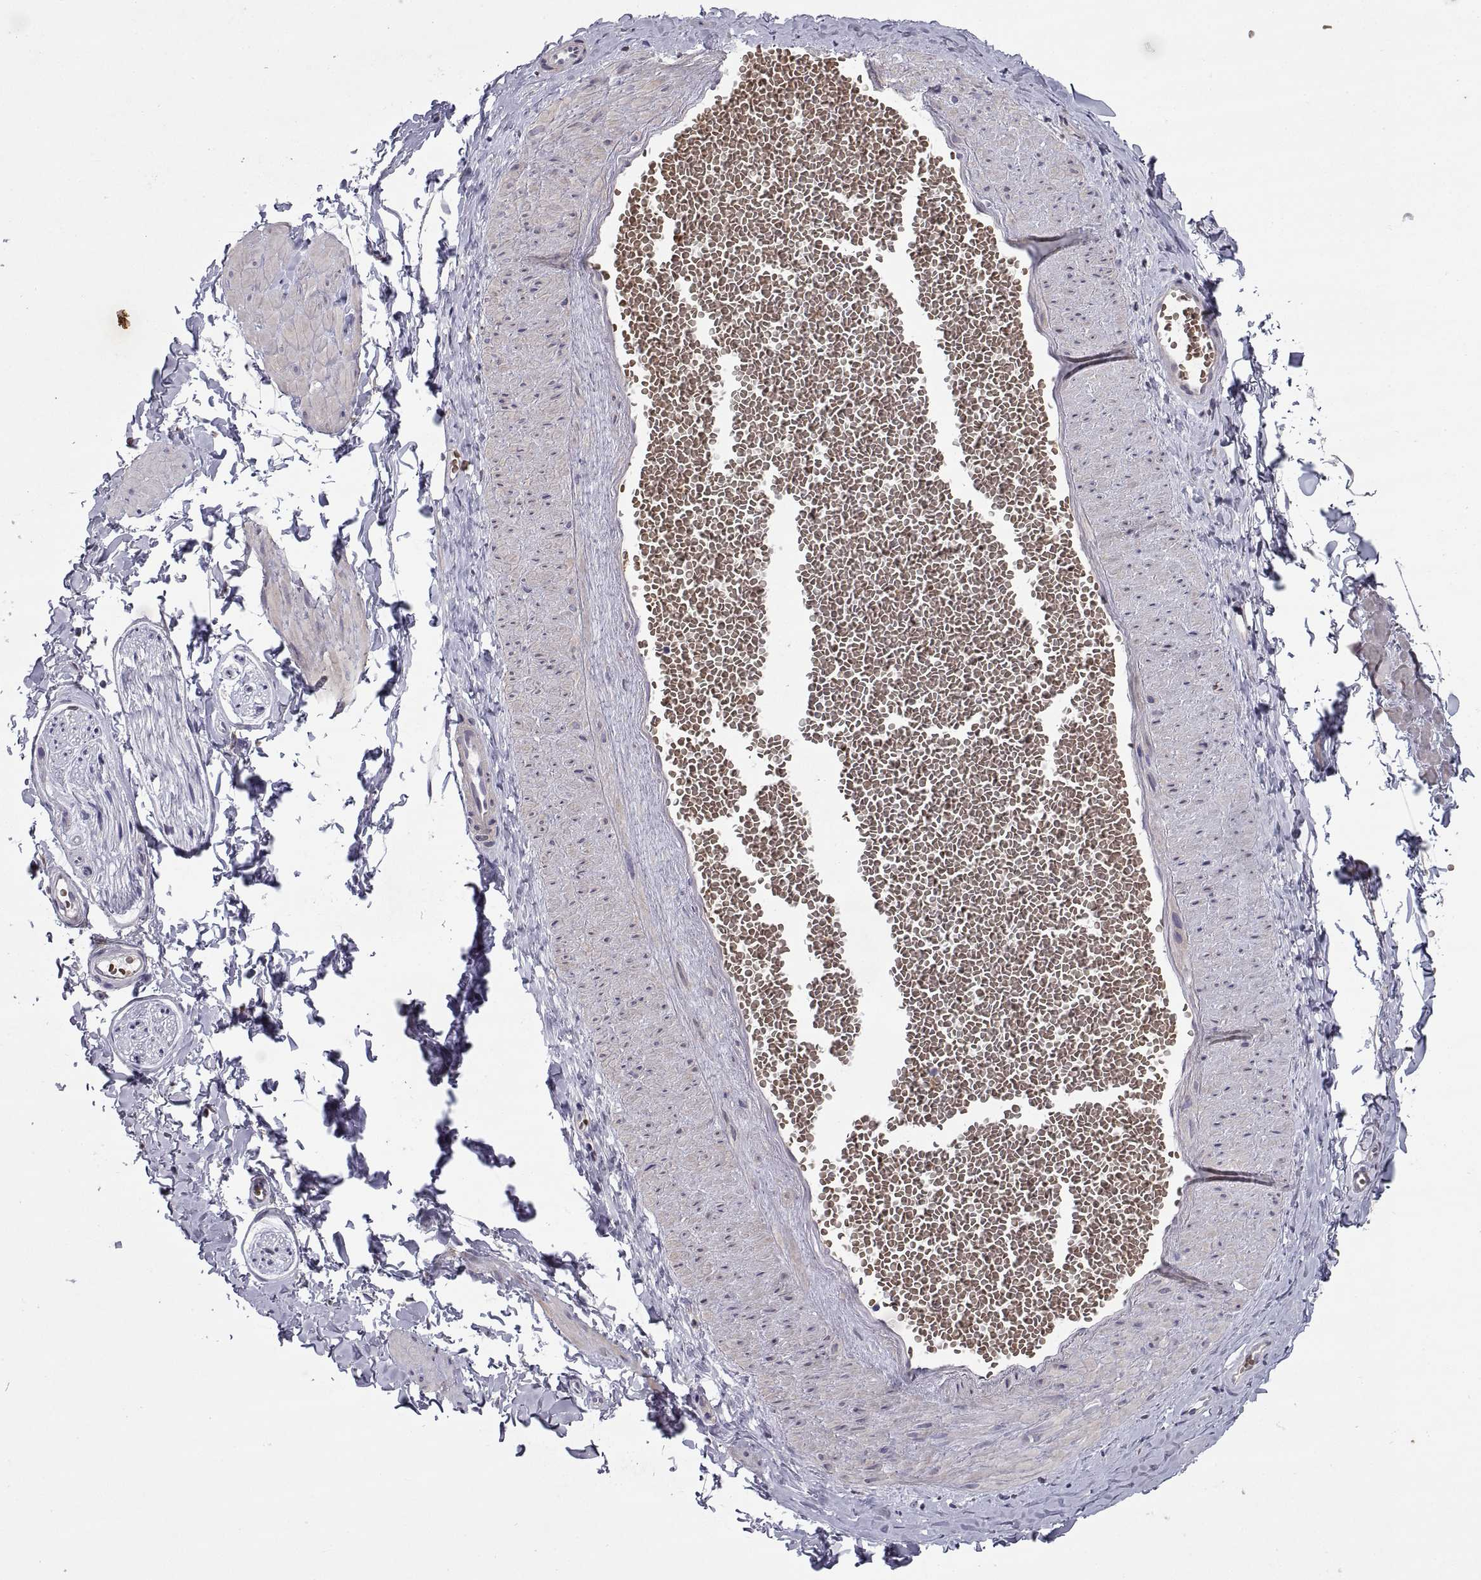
{"staining": {"intensity": "negative", "quantity": "none", "location": "none"}, "tissue": "adipose tissue", "cell_type": "Adipocytes", "image_type": "normal", "snomed": [{"axis": "morphology", "description": "Normal tissue, NOS"}, {"axis": "topography", "description": "Smooth muscle"}, {"axis": "topography", "description": "Peripheral nerve tissue"}], "caption": "A photomicrograph of adipose tissue stained for a protein displays no brown staining in adipocytes.", "gene": "DOK3", "patient": {"sex": "male", "age": 22}}